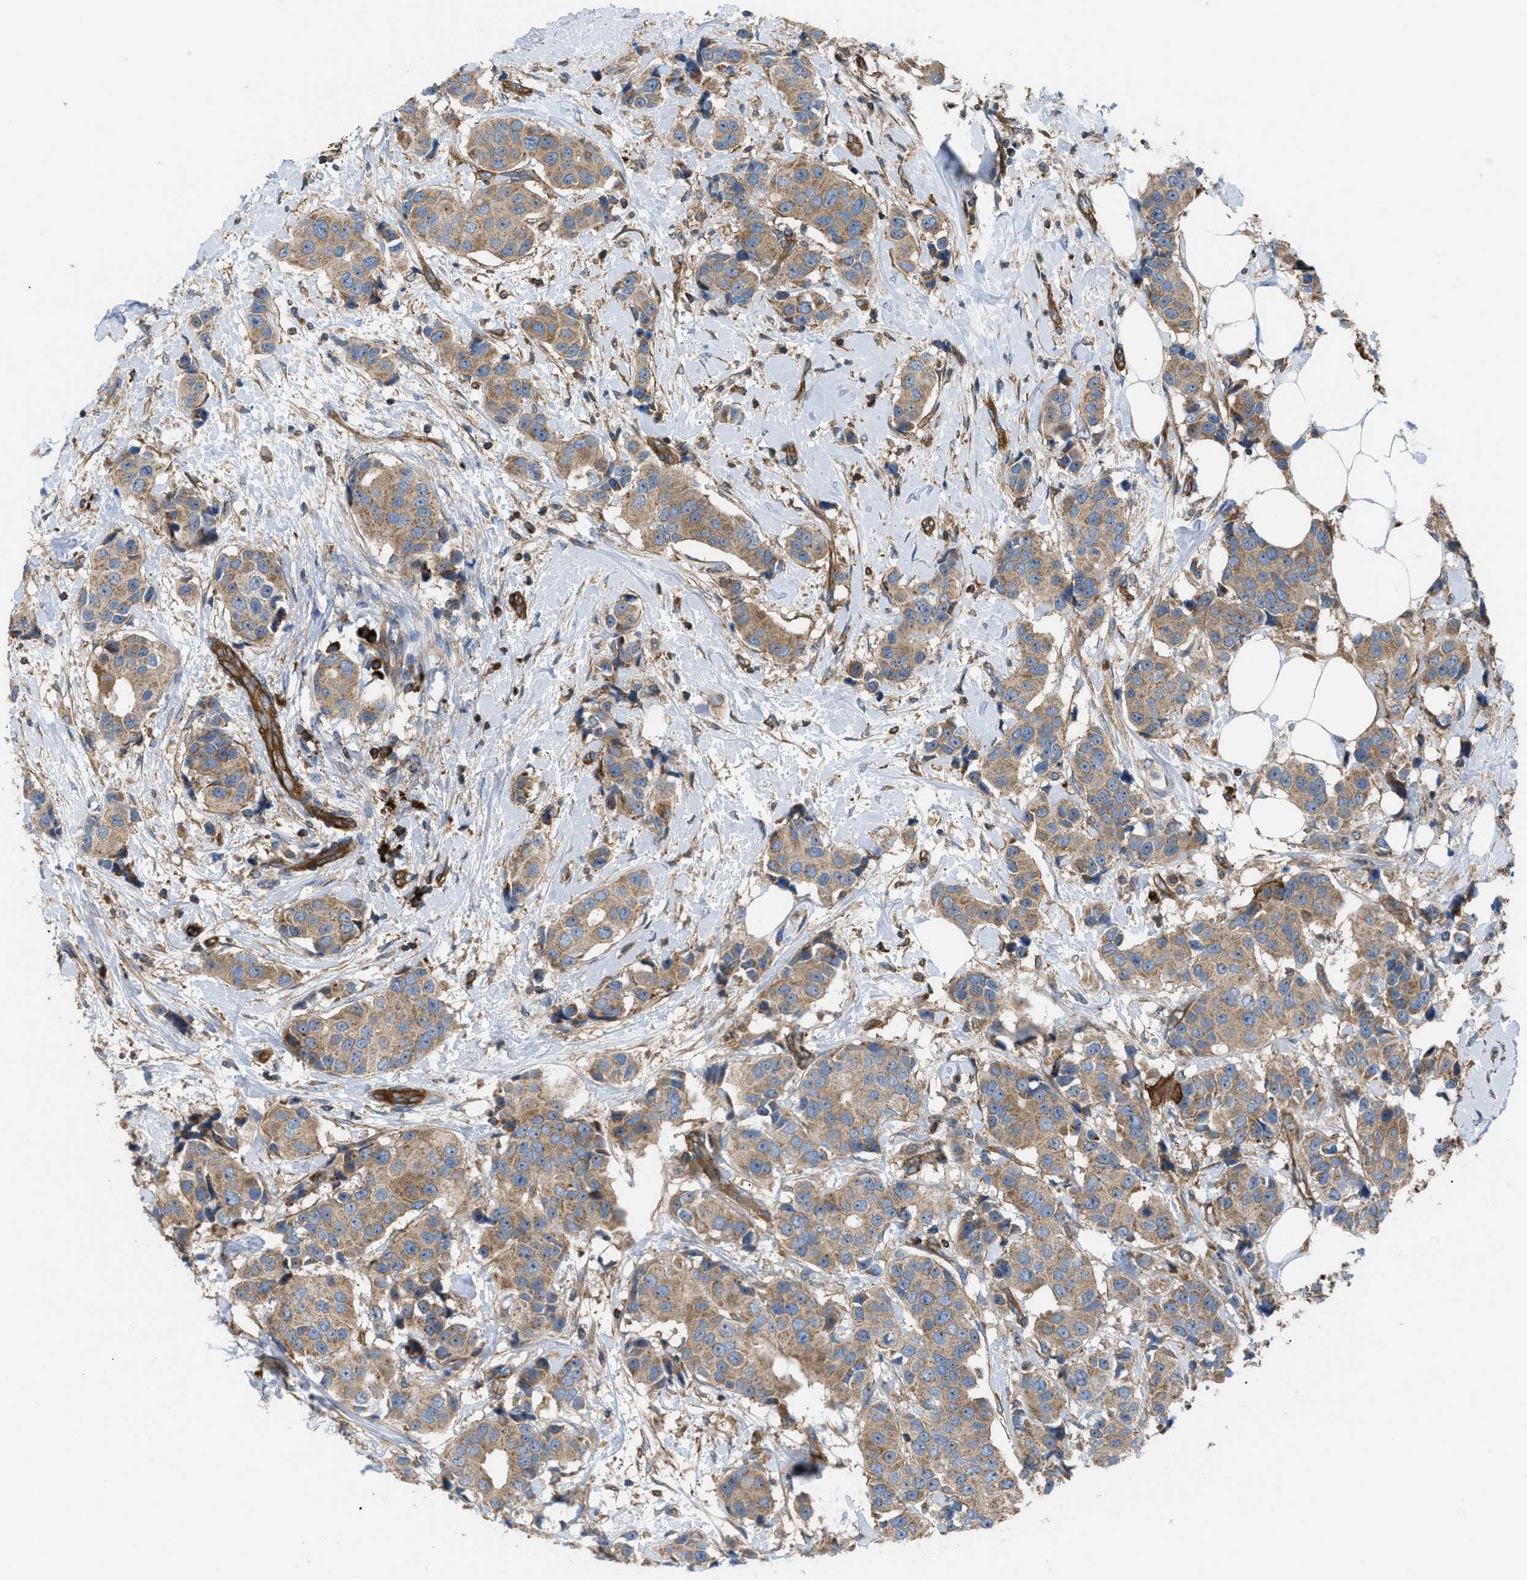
{"staining": {"intensity": "moderate", "quantity": ">75%", "location": "cytoplasmic/membranous"}, "tissue": "breast cancer", "cell_type": "Tumor cells", "image_type": "cancer", "snomed": [{"axis": "morphology", "description": "Normal tissue, NOS"}, {"axis": "morphology", "description": "Duct carcinoma"}, {"axis": "topography", "description": "Breast"}], "caption": "Immunohistochemical staining of invasive ductal carcinoma (breast) shows medium levels of moderate cytoplasmic/membranous positivity in about >75% of tumor cells.", "gene": "ATP2A3", "patient": {"sex": "female", "age": 39}}